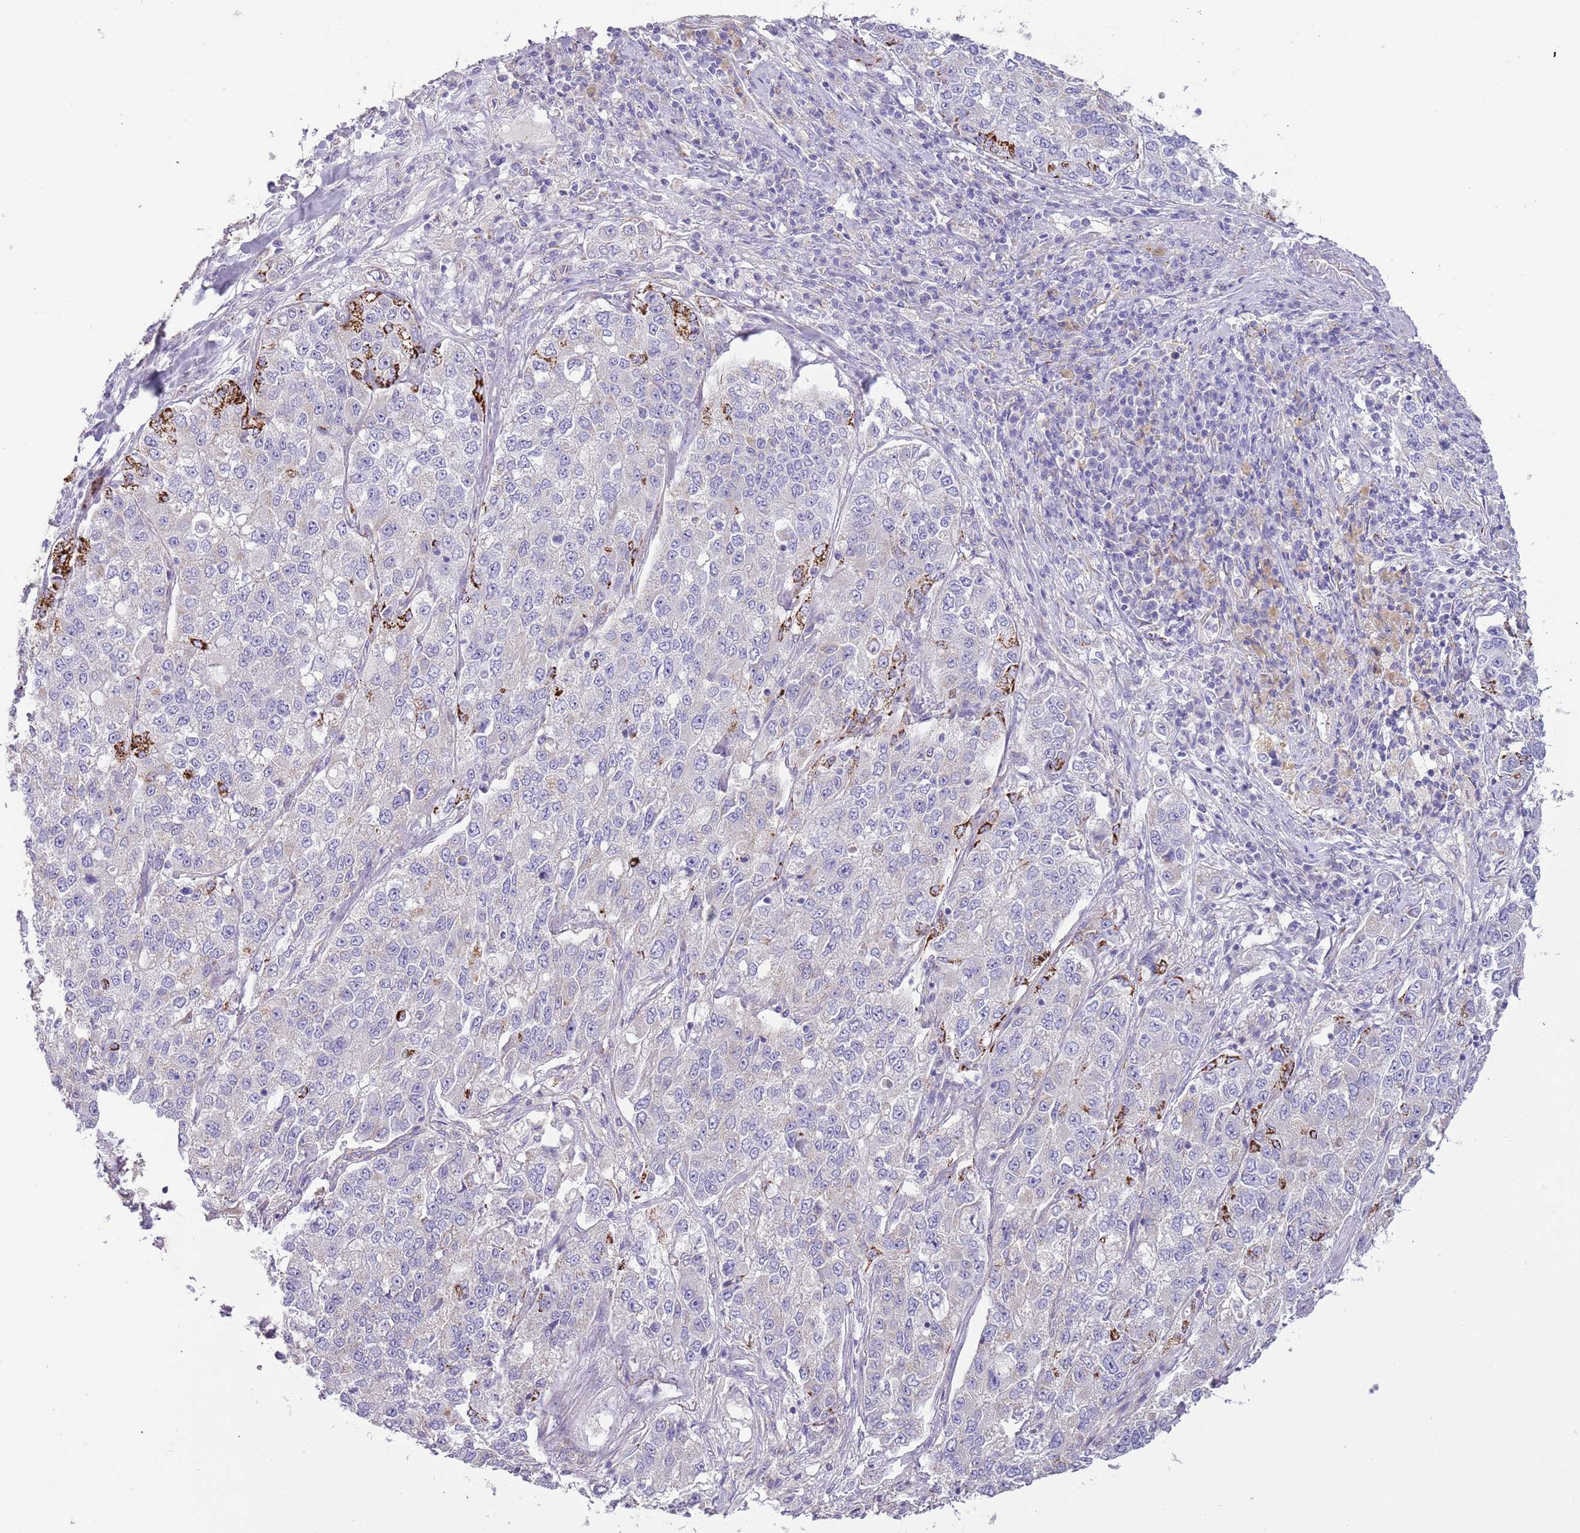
{"staining": {"intensity": "negative", "quantity": "none", "location": "none"}, "tissue": "lung cancer", "cell_type": "Tumor cells", "image_type": "cancer", "snomed": [{"axis": "morphology", "description": "Adenocarcinoma, NOS"}, {"axis": "topography", "description": "Lung"}], "caption": "High magnification brightfield microscopy of lung cancer stained with DAB (brown) and counterstained with hematoxylin (blue): tumor cells show no significant positivity.", "gene": "RNF222", "patient": {"sex": "male", "age": 49}}